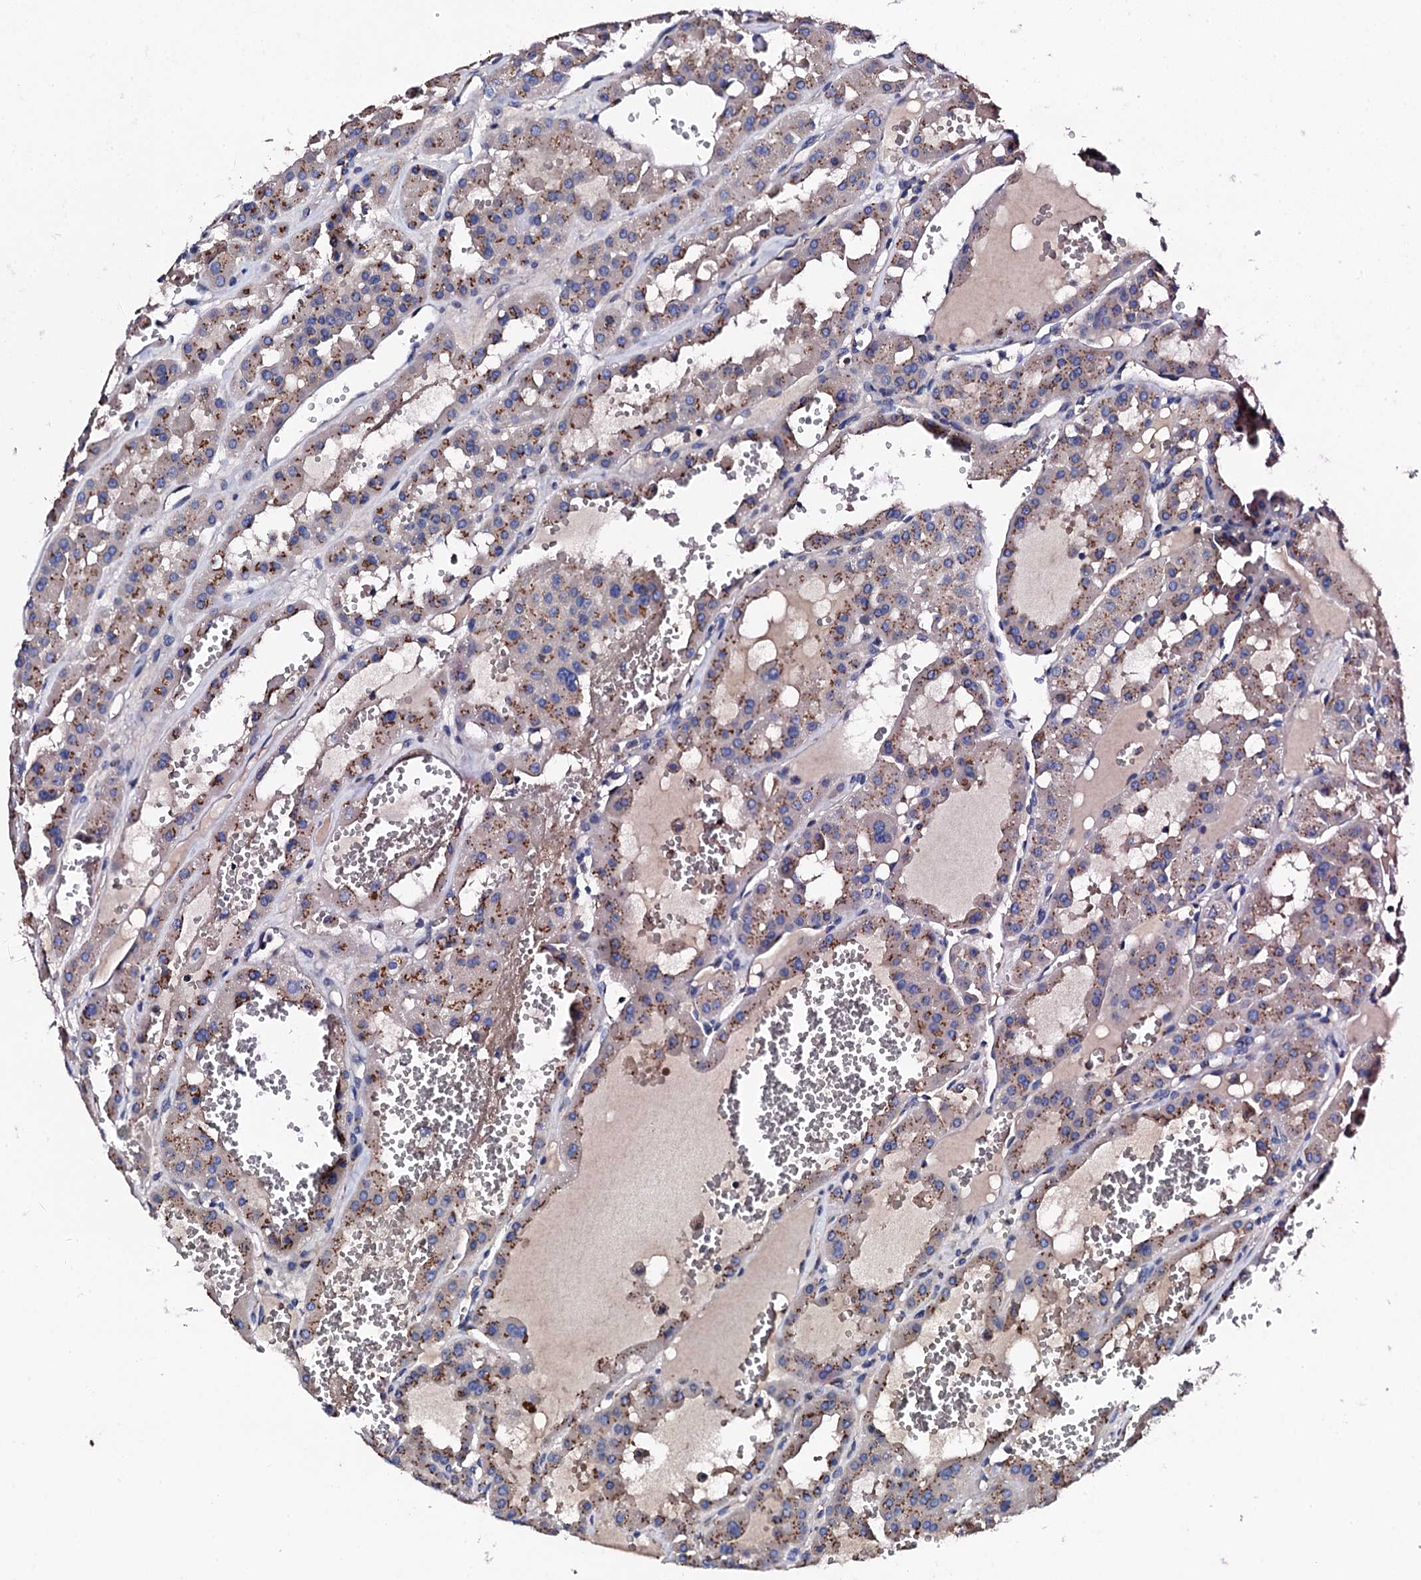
{"staining": {"intensity": "moderate", "quantity": "25%-75%", "location": "cytoplasmic/membranous"}, "tissue": "renal cancer", "cell_type": "Tumor cells", "image_type": "cancer", "snomed": [{"axis": "morphology", "description": "Carcinoma, NOS"}, {"axis": "topography", "description": "Kidney"}], "caption": "Immunohistochemistry (IHC) (DAB (3,3'-diaminobenzidine)) staining of renal cancer demonstrates moderate cytoplasmic/membranous protein positivity in approximately 25%-75% of tumor cells.", "gene": "PLET1", "patient": {"sex": "female", "age": 75}}